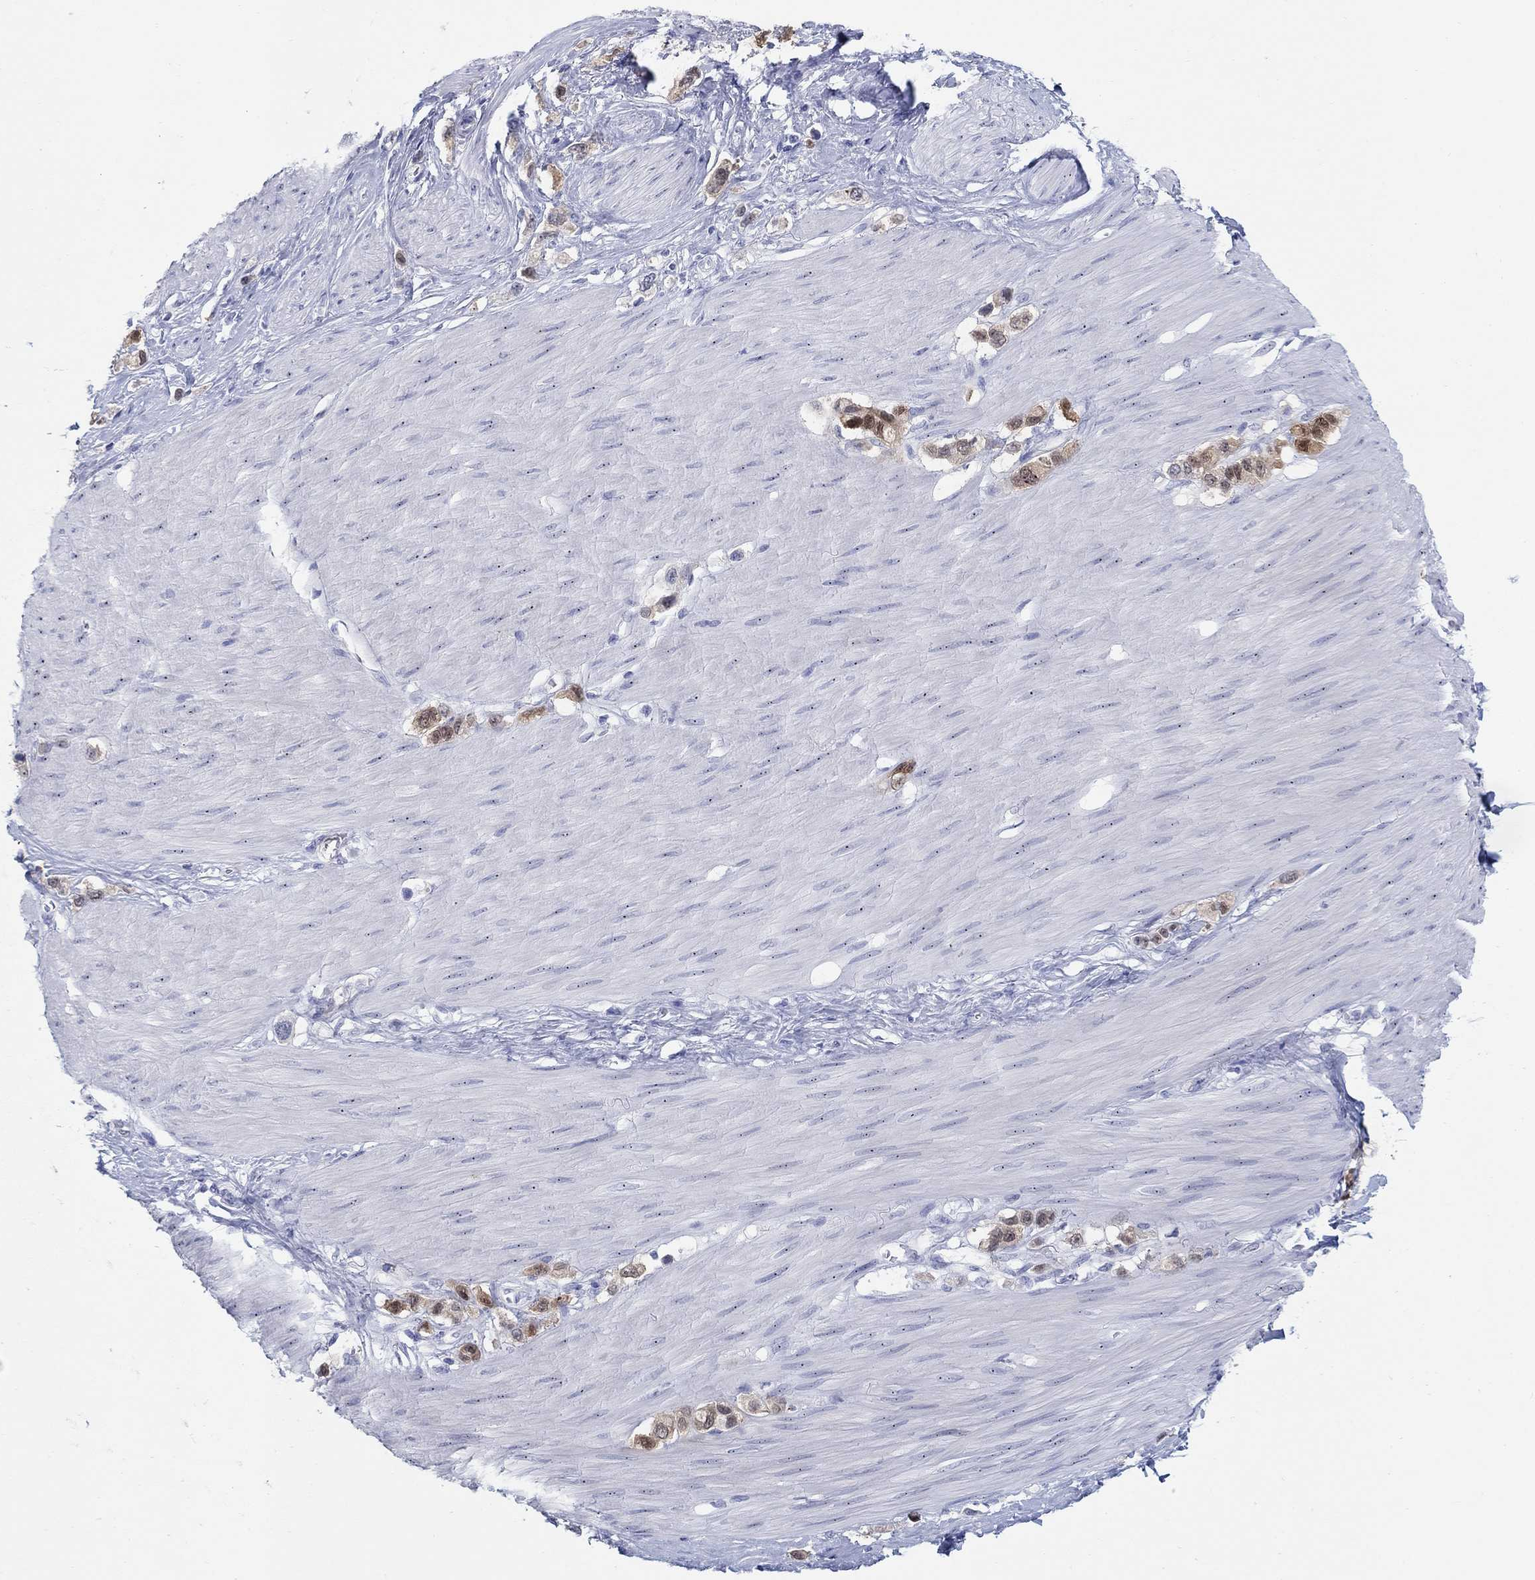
{"staining": {"intensity": "moderate", "quantity": "<25%", "location": "cytoplasmic/membranous,nuclear"}, "tissue": "stomach cancer", "cell_type": "Tumor cells", "image_type": "cancer", "snomed": [{"axis": "morphology", "description": "Normal tissue, NOS"}, {"axis": "morphology", "description": "Adenocarcinoma, NOS"}, {"axis": "morphology", "description": "Adenocarcinoma, High grade"}, {"axis": "topography", "description": "Stomach, upper"}, {"axis": "topography", "description": "Stomach"}], "caption": "Stomach cancer stained for a protein (brown) reveals moderate cytoplasmic/membranous and nuclear positive positivity in approximately <25% of tumor cells.", "gene": "AKR1C2", "patient": {"sex": "female", "age": 65}}